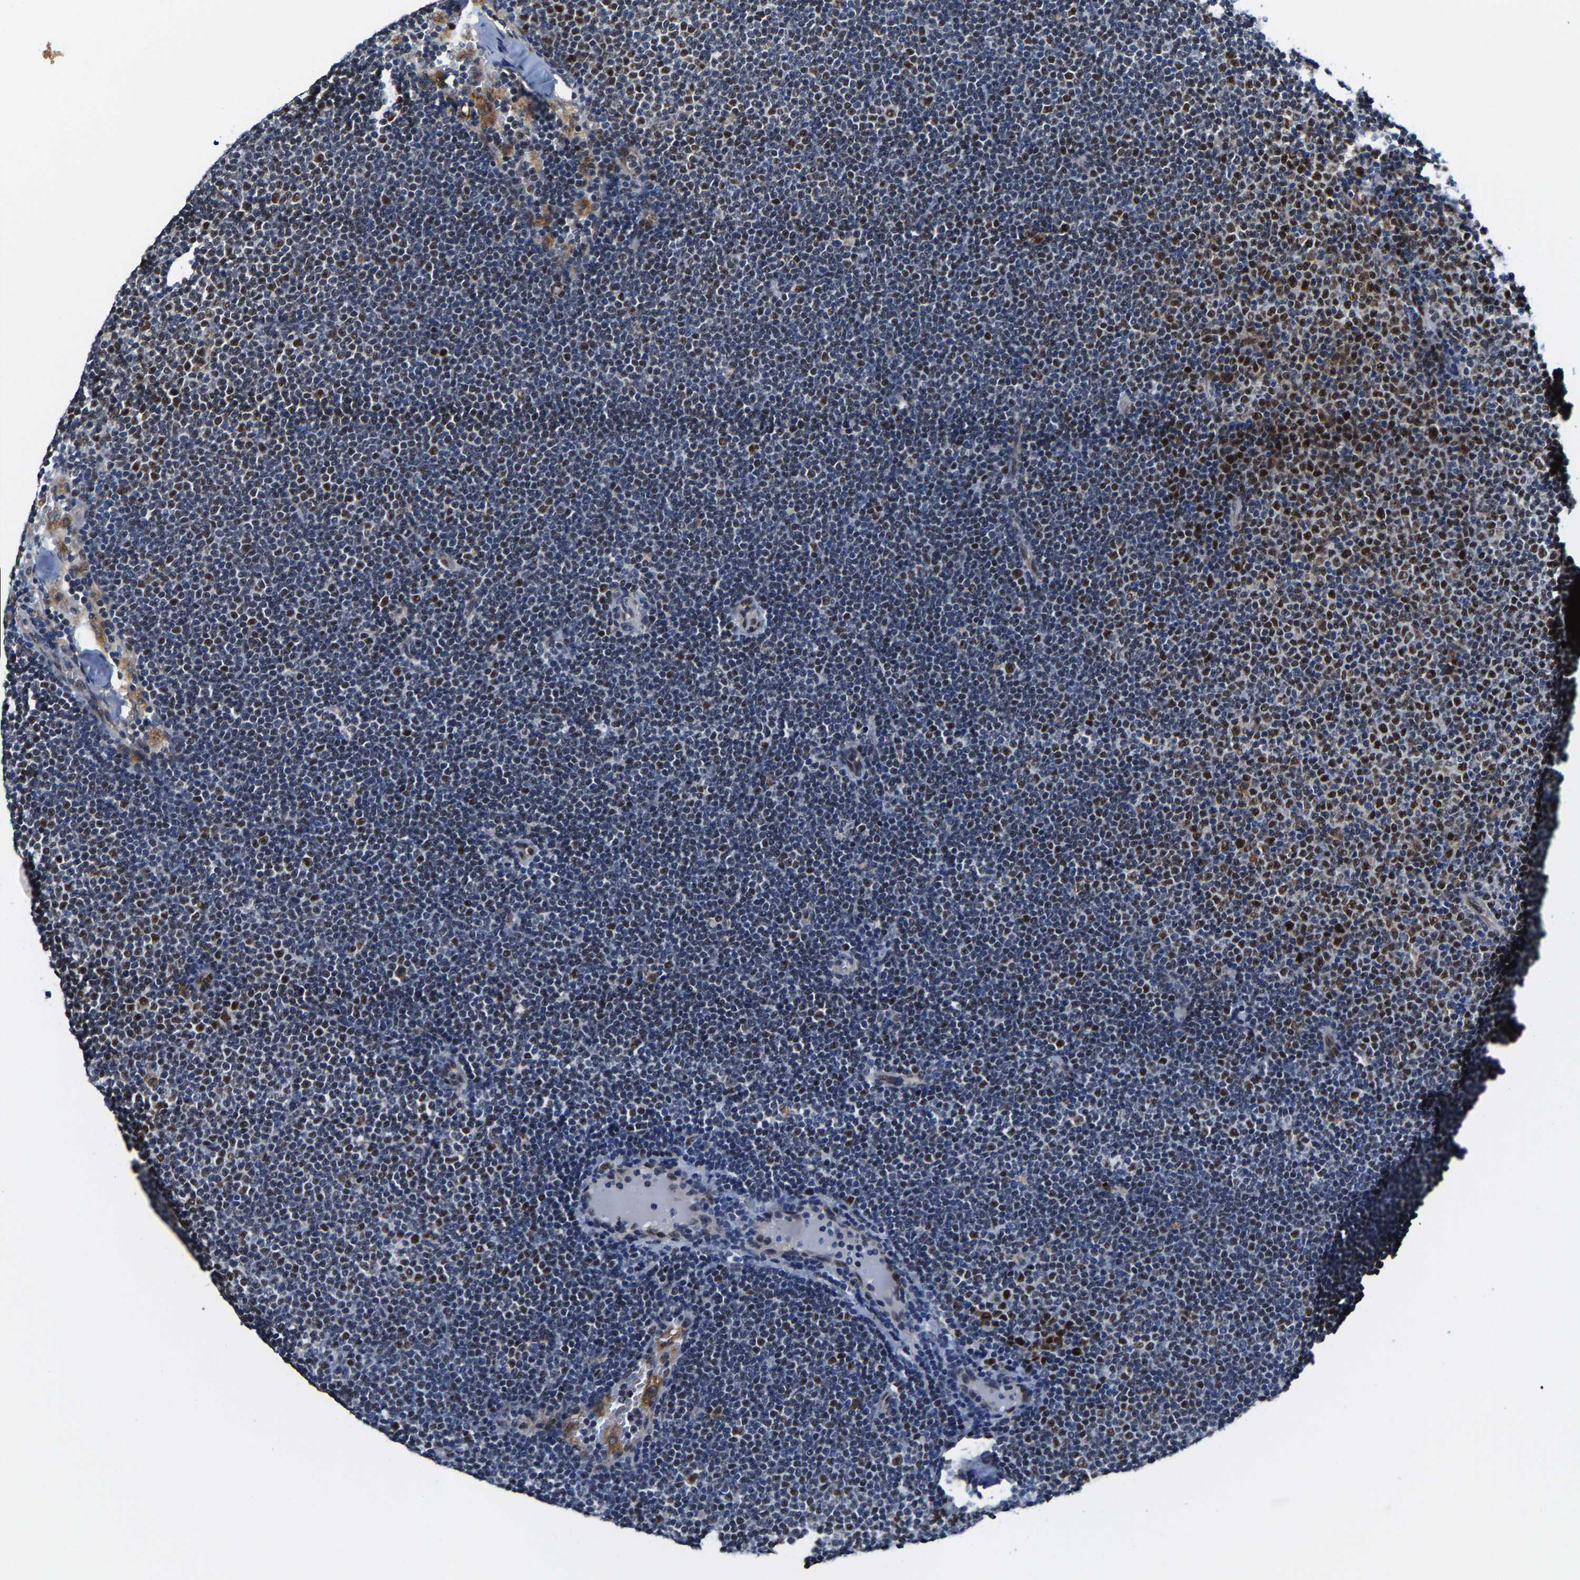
{"staining": {"intensity": "moderate", "quantity": "25%-75%", "location": "nuclear"}, "tissue": "lymphoma", "cell_type": "Tumor cells", "image_type": "cancer", "snomed": [{"axis": "morphology", "description": "Malignant lymphoma, non-Hodgkin's type, Low grade"}, {"axis": "topography", "description": "Lymph node"}], "caption": "Protein analysis of malignant lymphoma, non-Hodgkin's type (low-grade) tissue displays moderate nuclear staining in approximately 25%-75% of tumor cells. Ihc stains the protein in brown and the nuclei are stained blue.", "gene": "METTL1", "patient": {"sex": "female", "age": 53}}